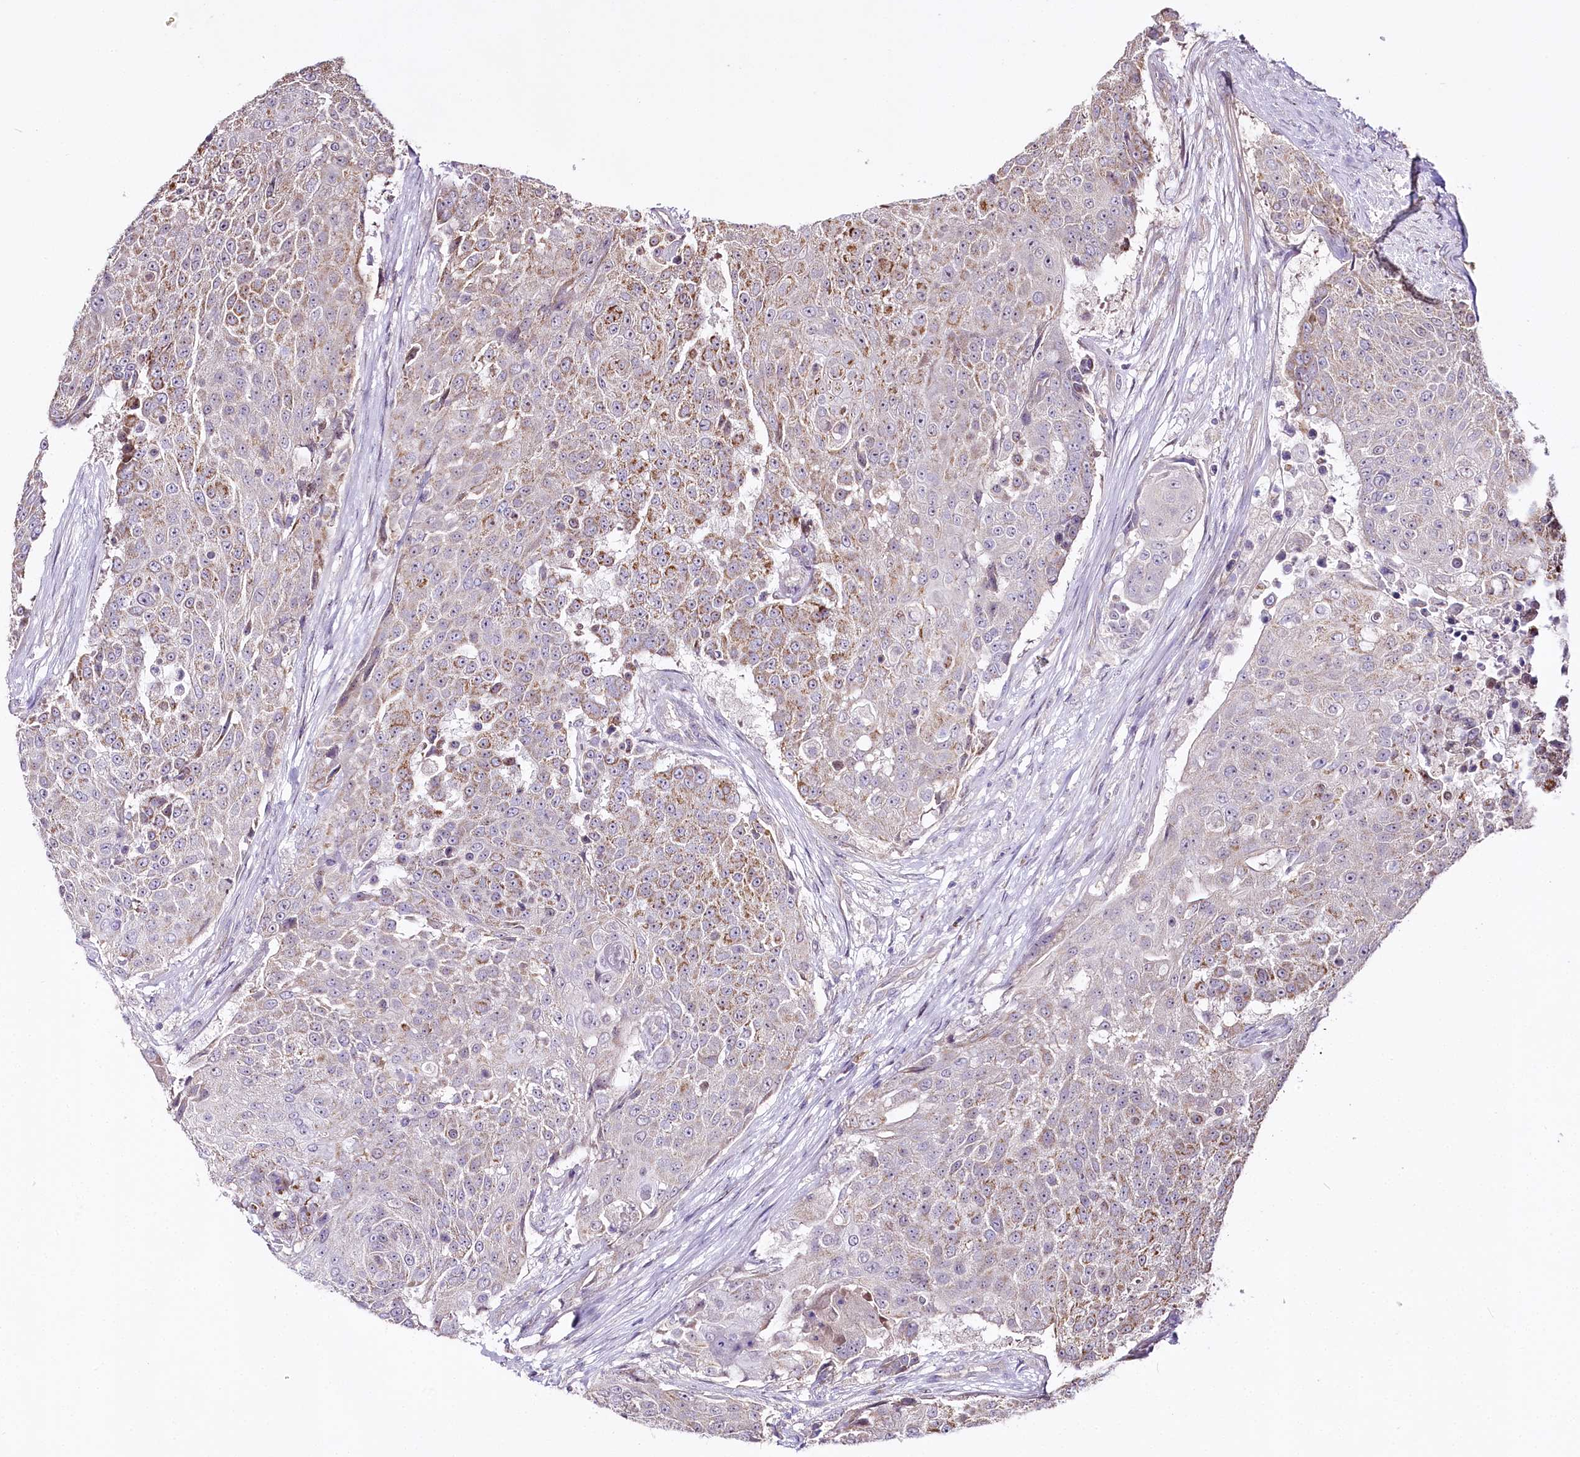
{"staining": {"intensity": "moderate", "quantity": "25%-75%", "location": "cytoplasmic/membranous"}, "tissue": "urothelial cancer", "cell_type": "Tumor cells", "image_type": "cancer", "snomed": [{"axis": "morphology", "description": "Urothelial carcinoma, High grade"}, {"axis": "topography", "description": "Urinary bladder"}], "caption": "DAB immunohistochemical staining of urothelial cancer exhibits moderate cytoplasmic/membranous protein positivity in about 25%-75% of tumor cells.", "gene": "ZNF226", "patient": {"sex": "female", "age": 63}}